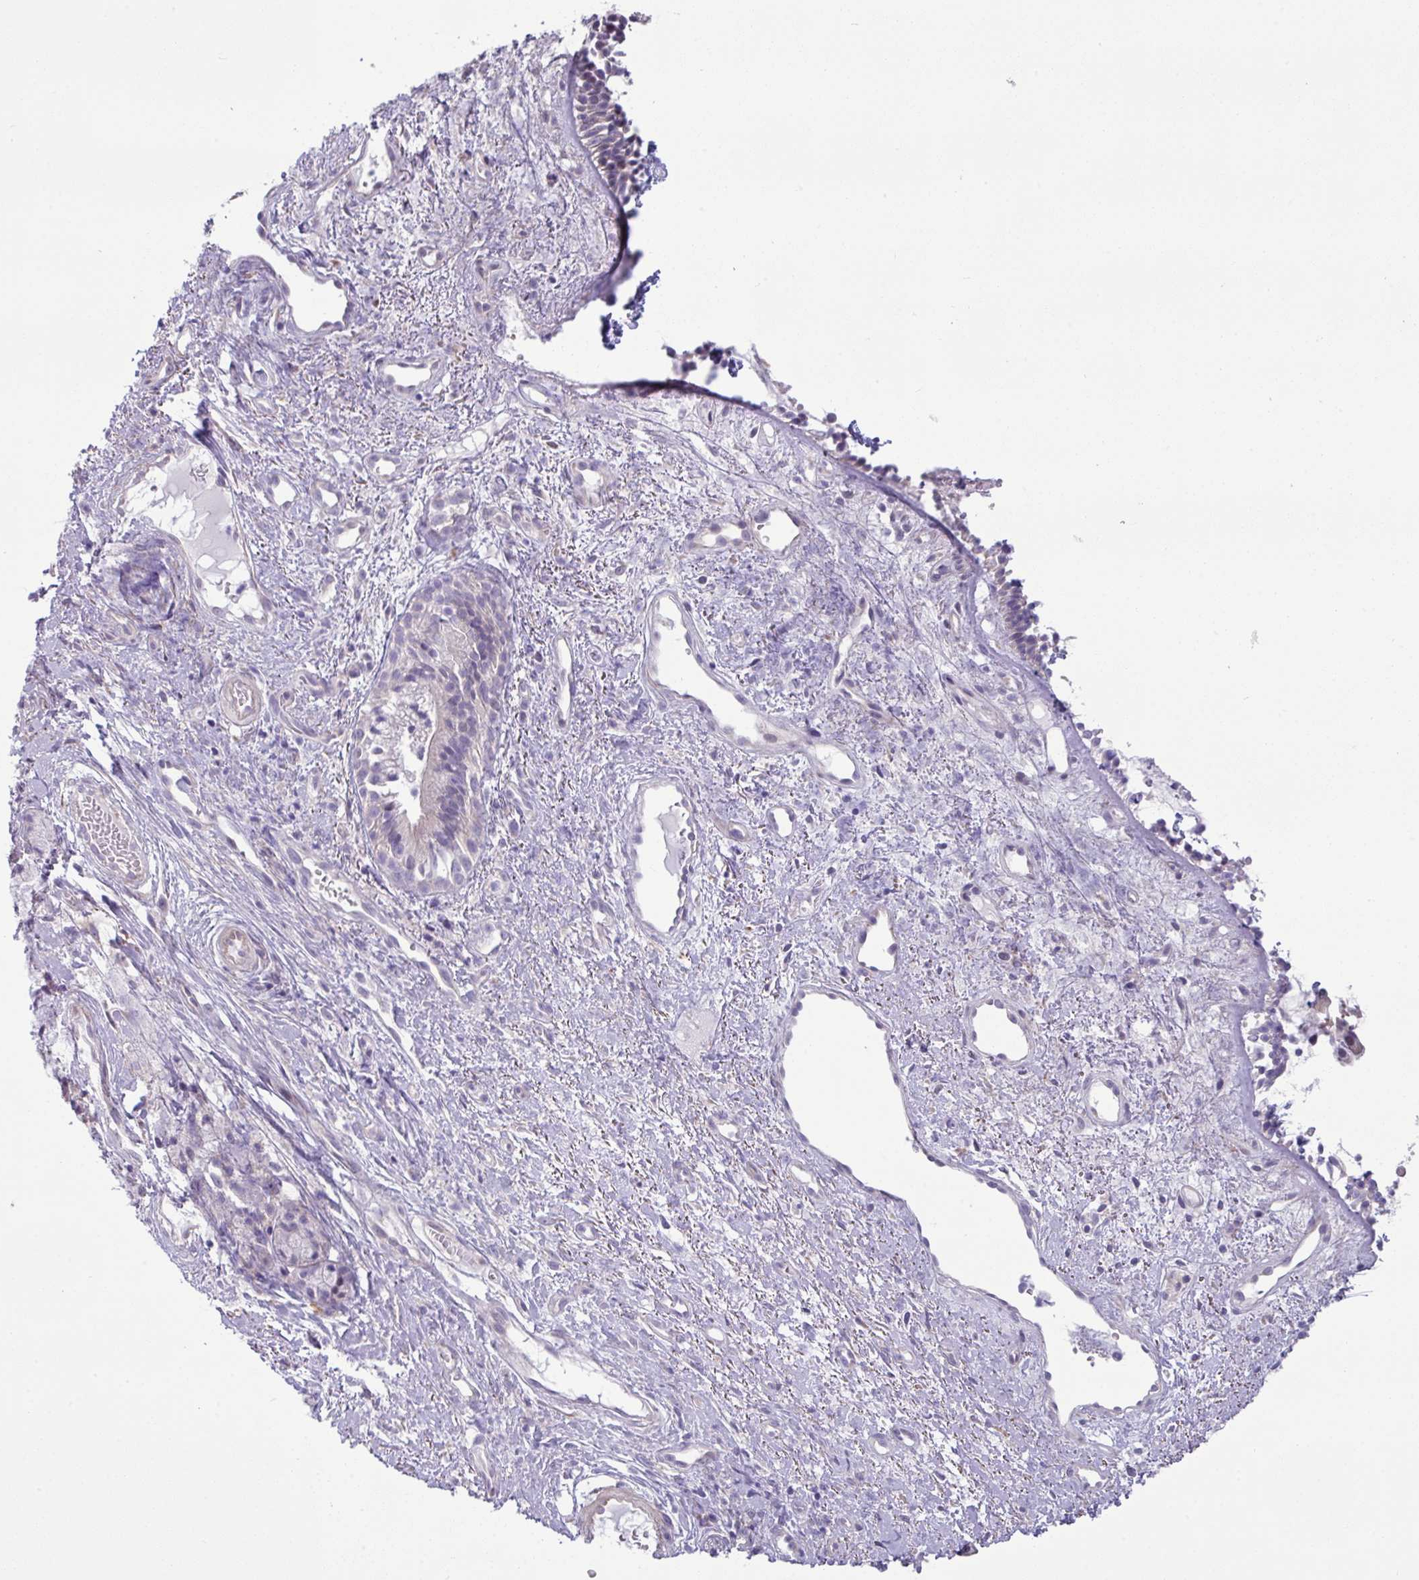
{"staining": {"intensity": "negative", "quantity": "none", "location": "none"}, "tissue": "nasopharynx", "cell_type": "Respiratory epithelial cells", "image_type": "normal", "snomed": [{"axis": "morphology", "description": "Normal tissue, NOS"}, {"axis": "topography", "description": "Cartilage tissue"}, {"axis": "topography", "description": "Nasopharynx"}, {"axis": "topography", "description": "Thyroid gland"}], "caption": "A high-resolution image shows immunohistochemistry staining of unremarkable nasopharynx, which exhibits no significant expression in respiratory epithelial cells.", "gene": "IRGC", "patient": {"sex": "male", "age": 63}}